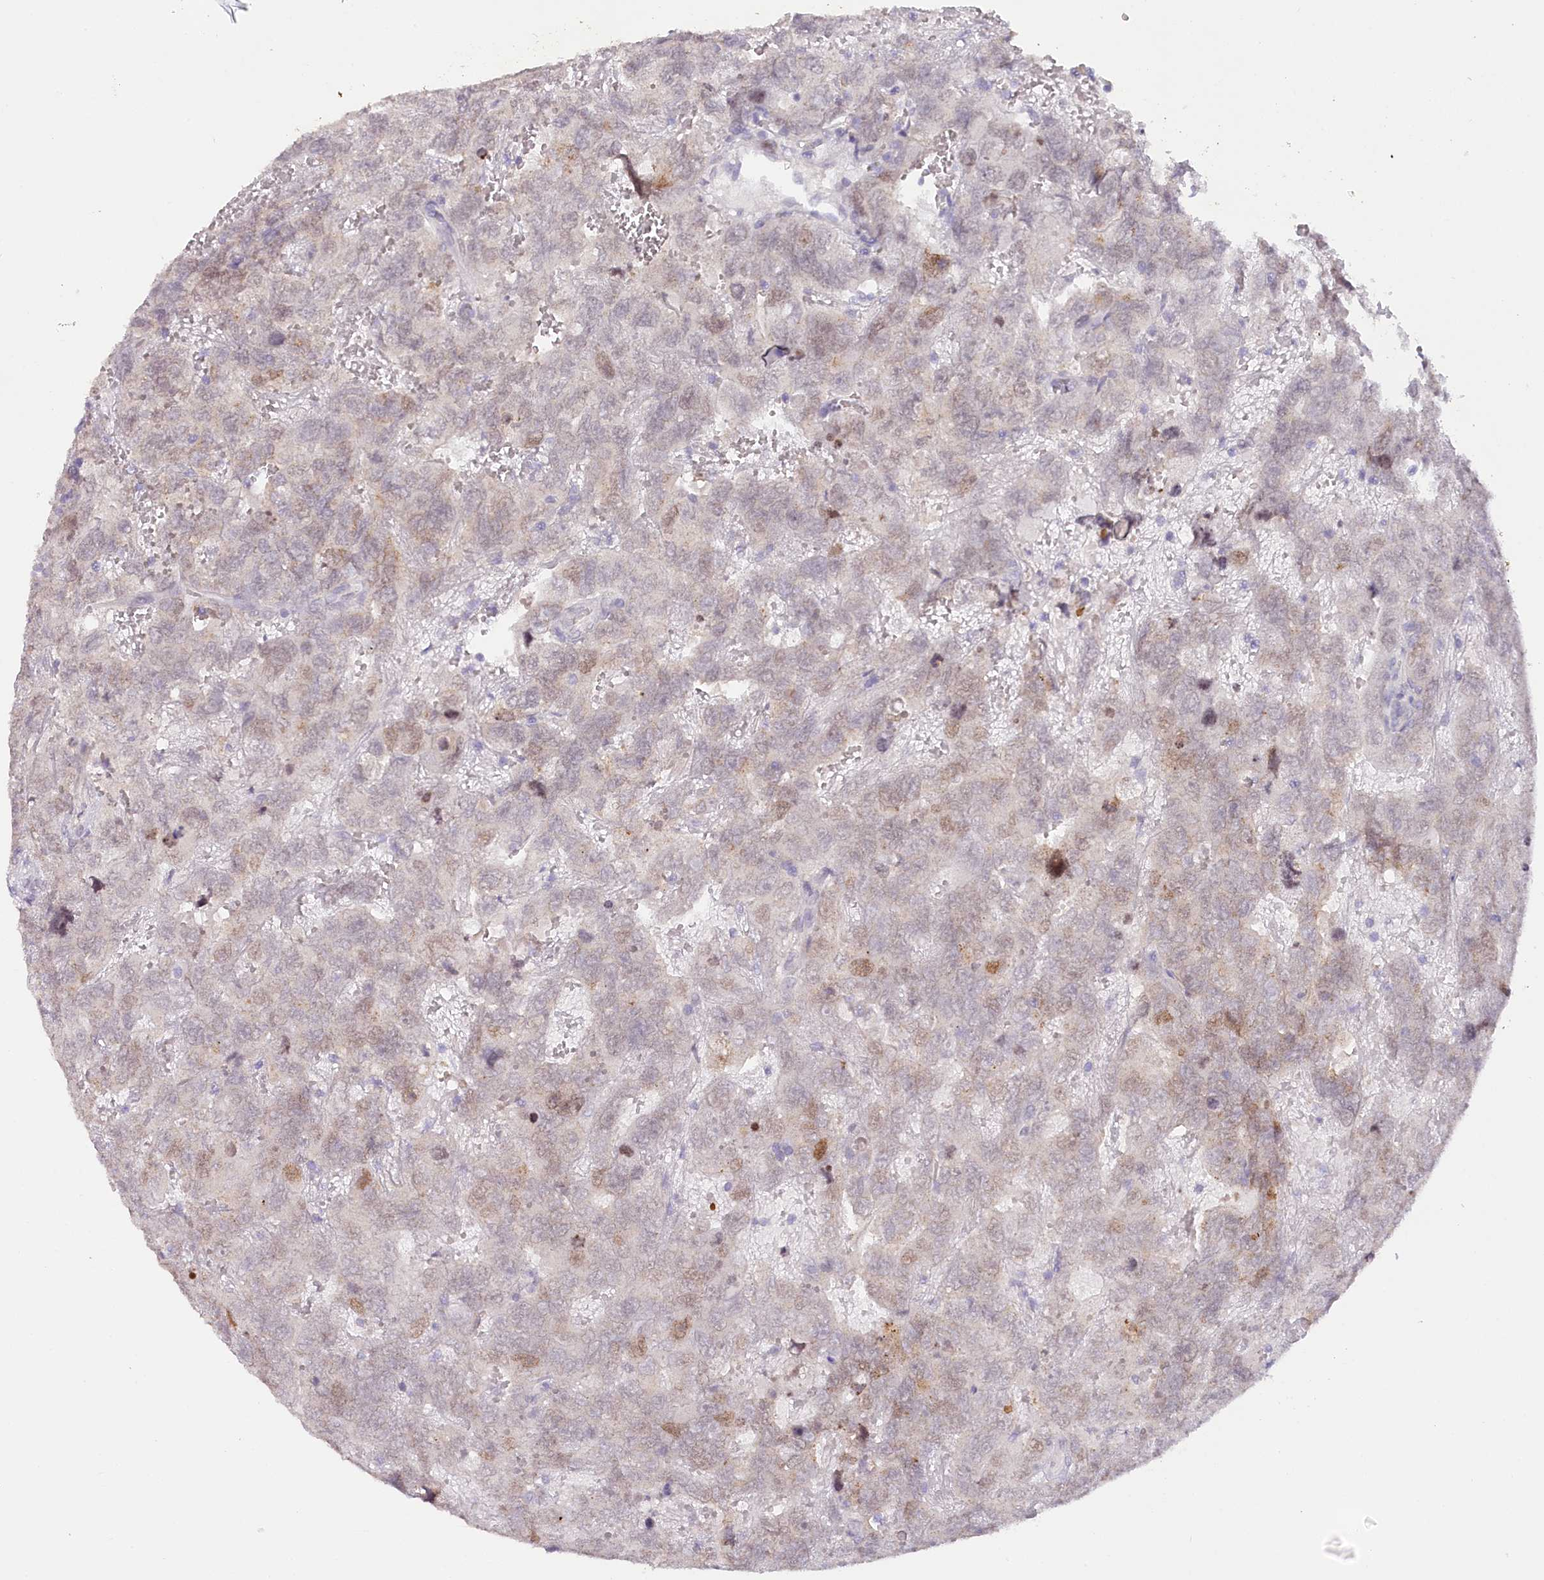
{"staining": {"intensity": "moderate", "quantity": "<25%", "location": "nuclear"}, "tissue": "testis cancer", "cell_type": "Tumor cells", "image_type": "cancer", "snomed": [{"axis": "morphology", "description": "Carcinoma, Embryonal, NOS"}, {"axis": "topography", "description": "Testis"}], "caption": "Immunohistochemical staining of human embryonal carcinoma (testis) reveals low levels of moderate nuclear protein staining in approximately <25% of tumor cells.", "gene": "TP53", "patient": {"sex": "male", "age": 45}}